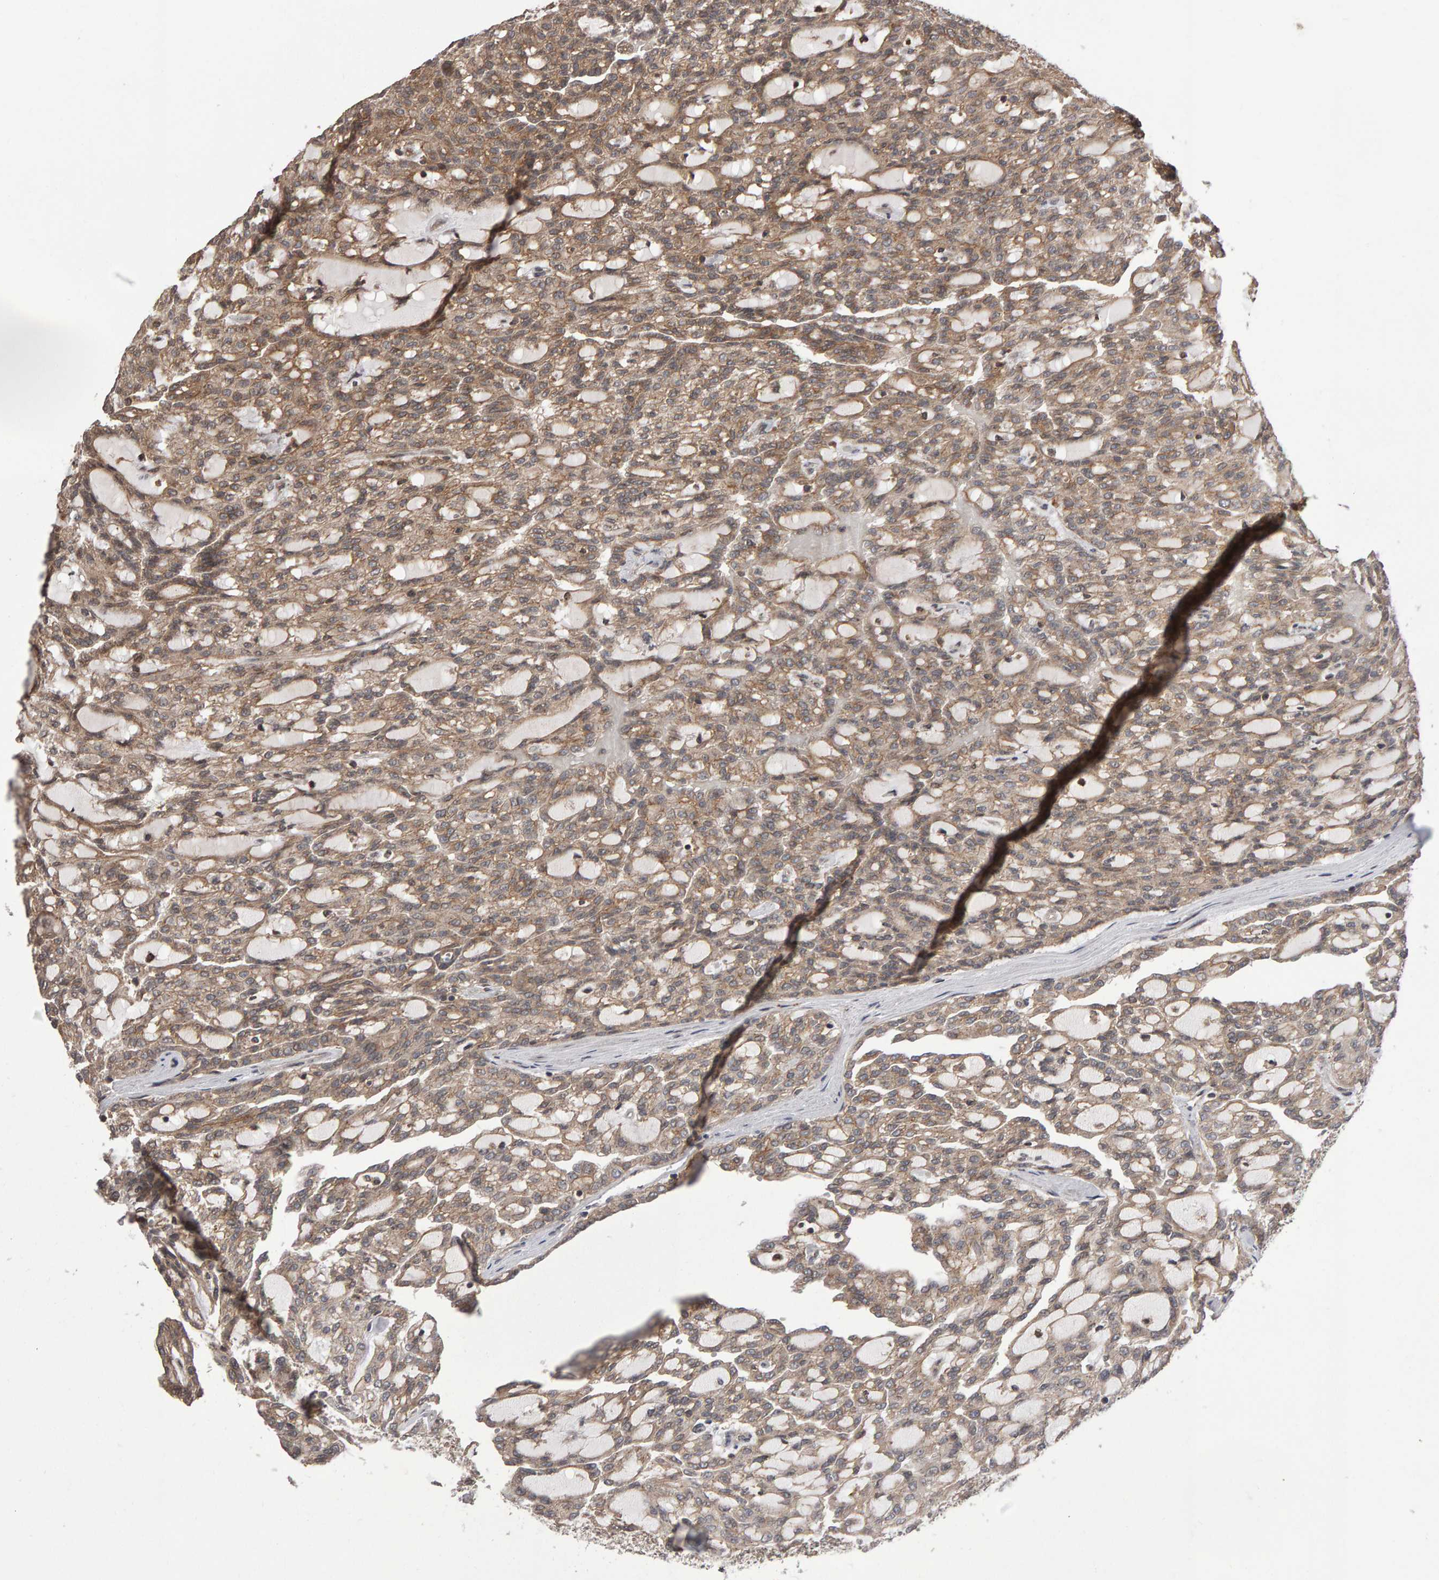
{"staining": {"intensity": "weak", "quantity": ">75%", "location": "cytoplasmic/membranous"}, "tissue": "renal cancer", "cell_type": "Tumor cells", "image_type": "cancer", "snomed": [{"axis": "morphology", "description": "Adenocarcinoma, NOS"}, {"axis": "topography", "description": "Kidney"}], "caption": "The photomicrograph displays immunohistochemical staining of renal adenocarcinoma. There is weak cytoplasmic/membranous positivity is seen in about >75% of tumor cells.", "gene": "SCRIB", "patient": {"sex": "male", "age": 63}}